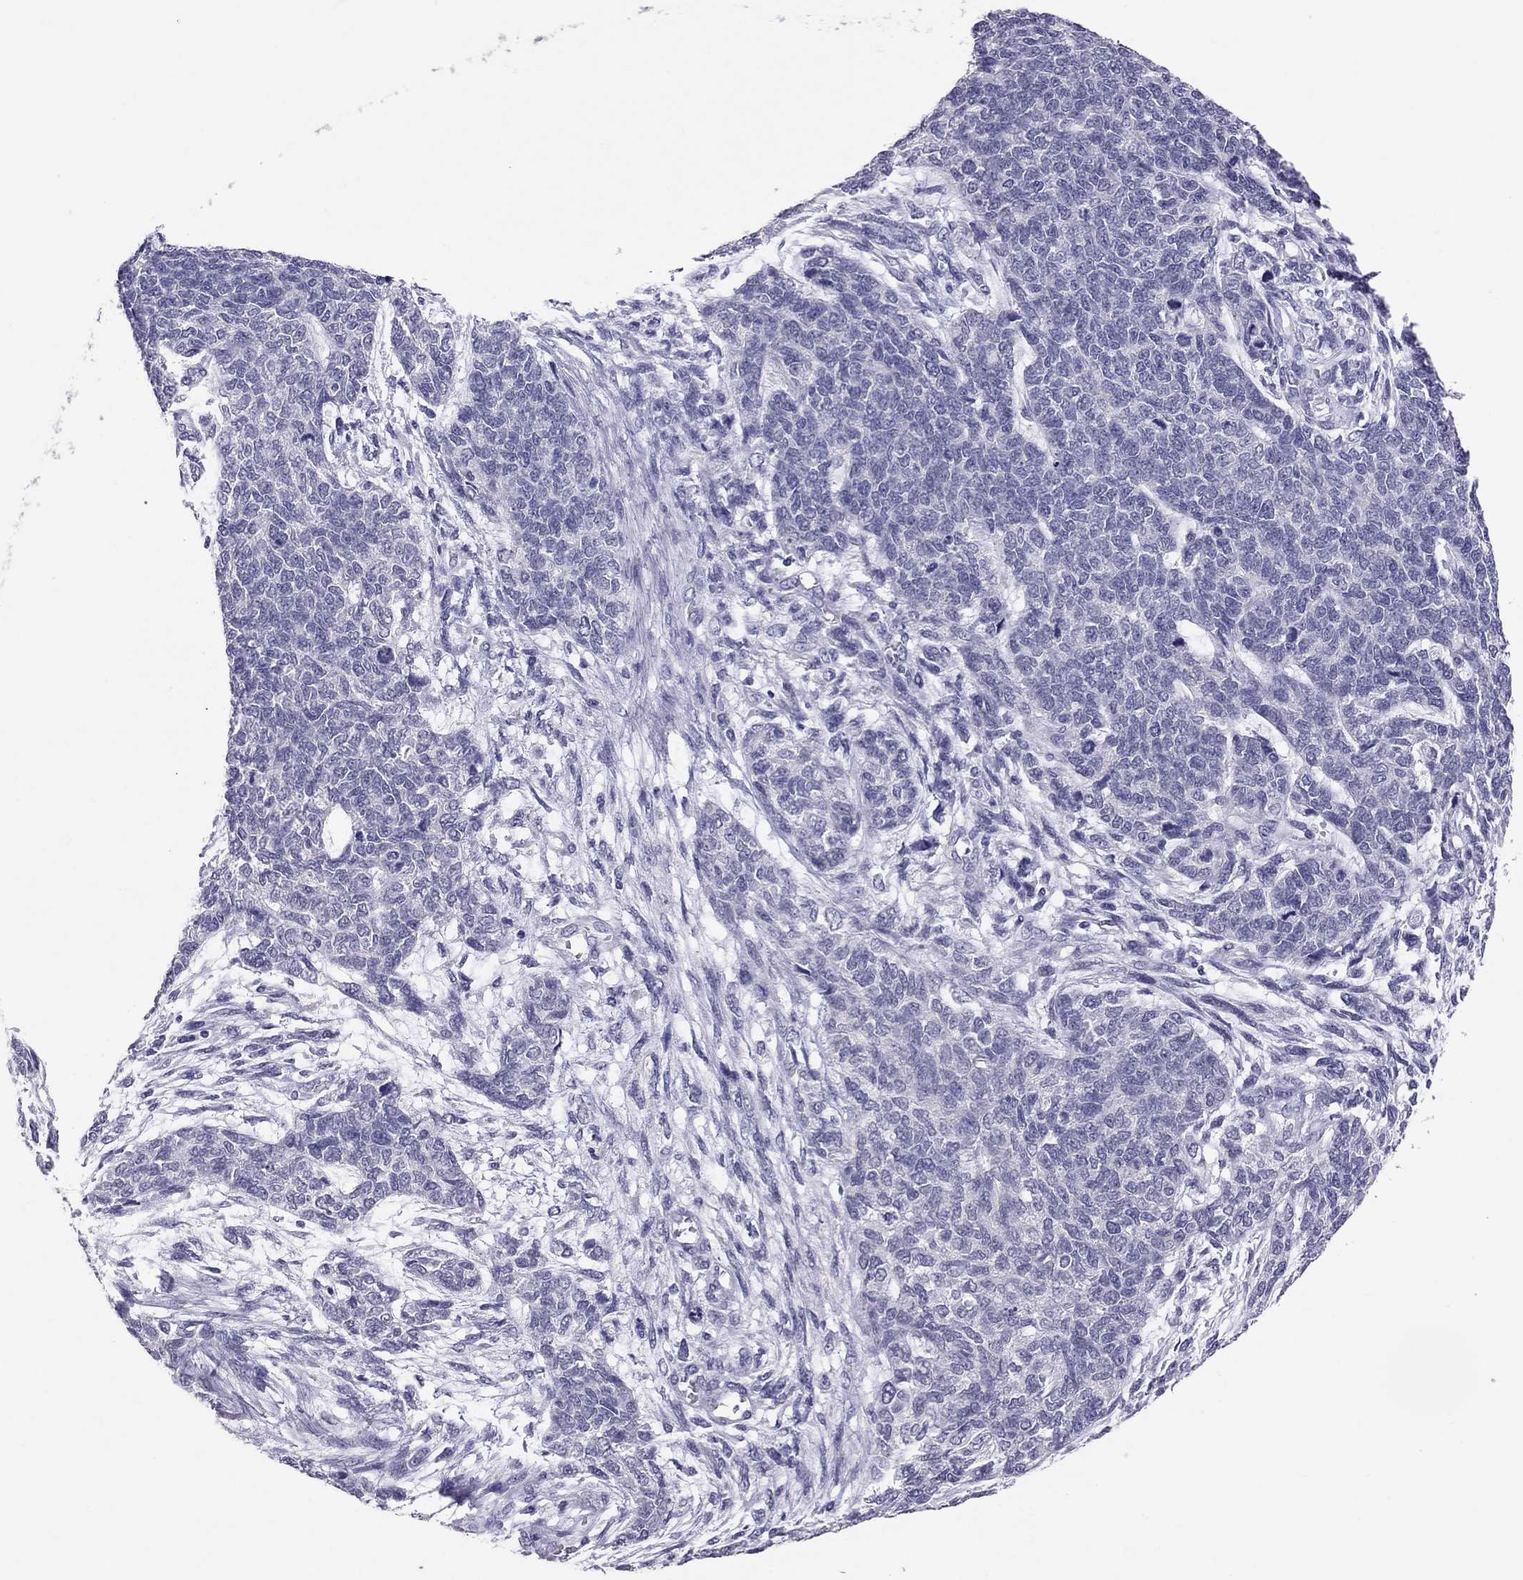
{"staining": {"intensity": "negative", "quantity": "none", "location": "none"}, "tissue": "cervical cancer", "cell_type": "Tumor cells", "image_type": "cancer", "snomed": [{"axis": "morphology", "description": "Squamous cell carcinoma, NOS"}, {"axis": "topography", "description": "Cervix"}], "caption": "Immunohistochemistry photomicrograph of neoplastic tissue: human cervical cancer stained with DAB displays no significant protein positivity in tumor cells.", "gene": "PSMB11", "patient": {"sex": "female", "age": 63}}